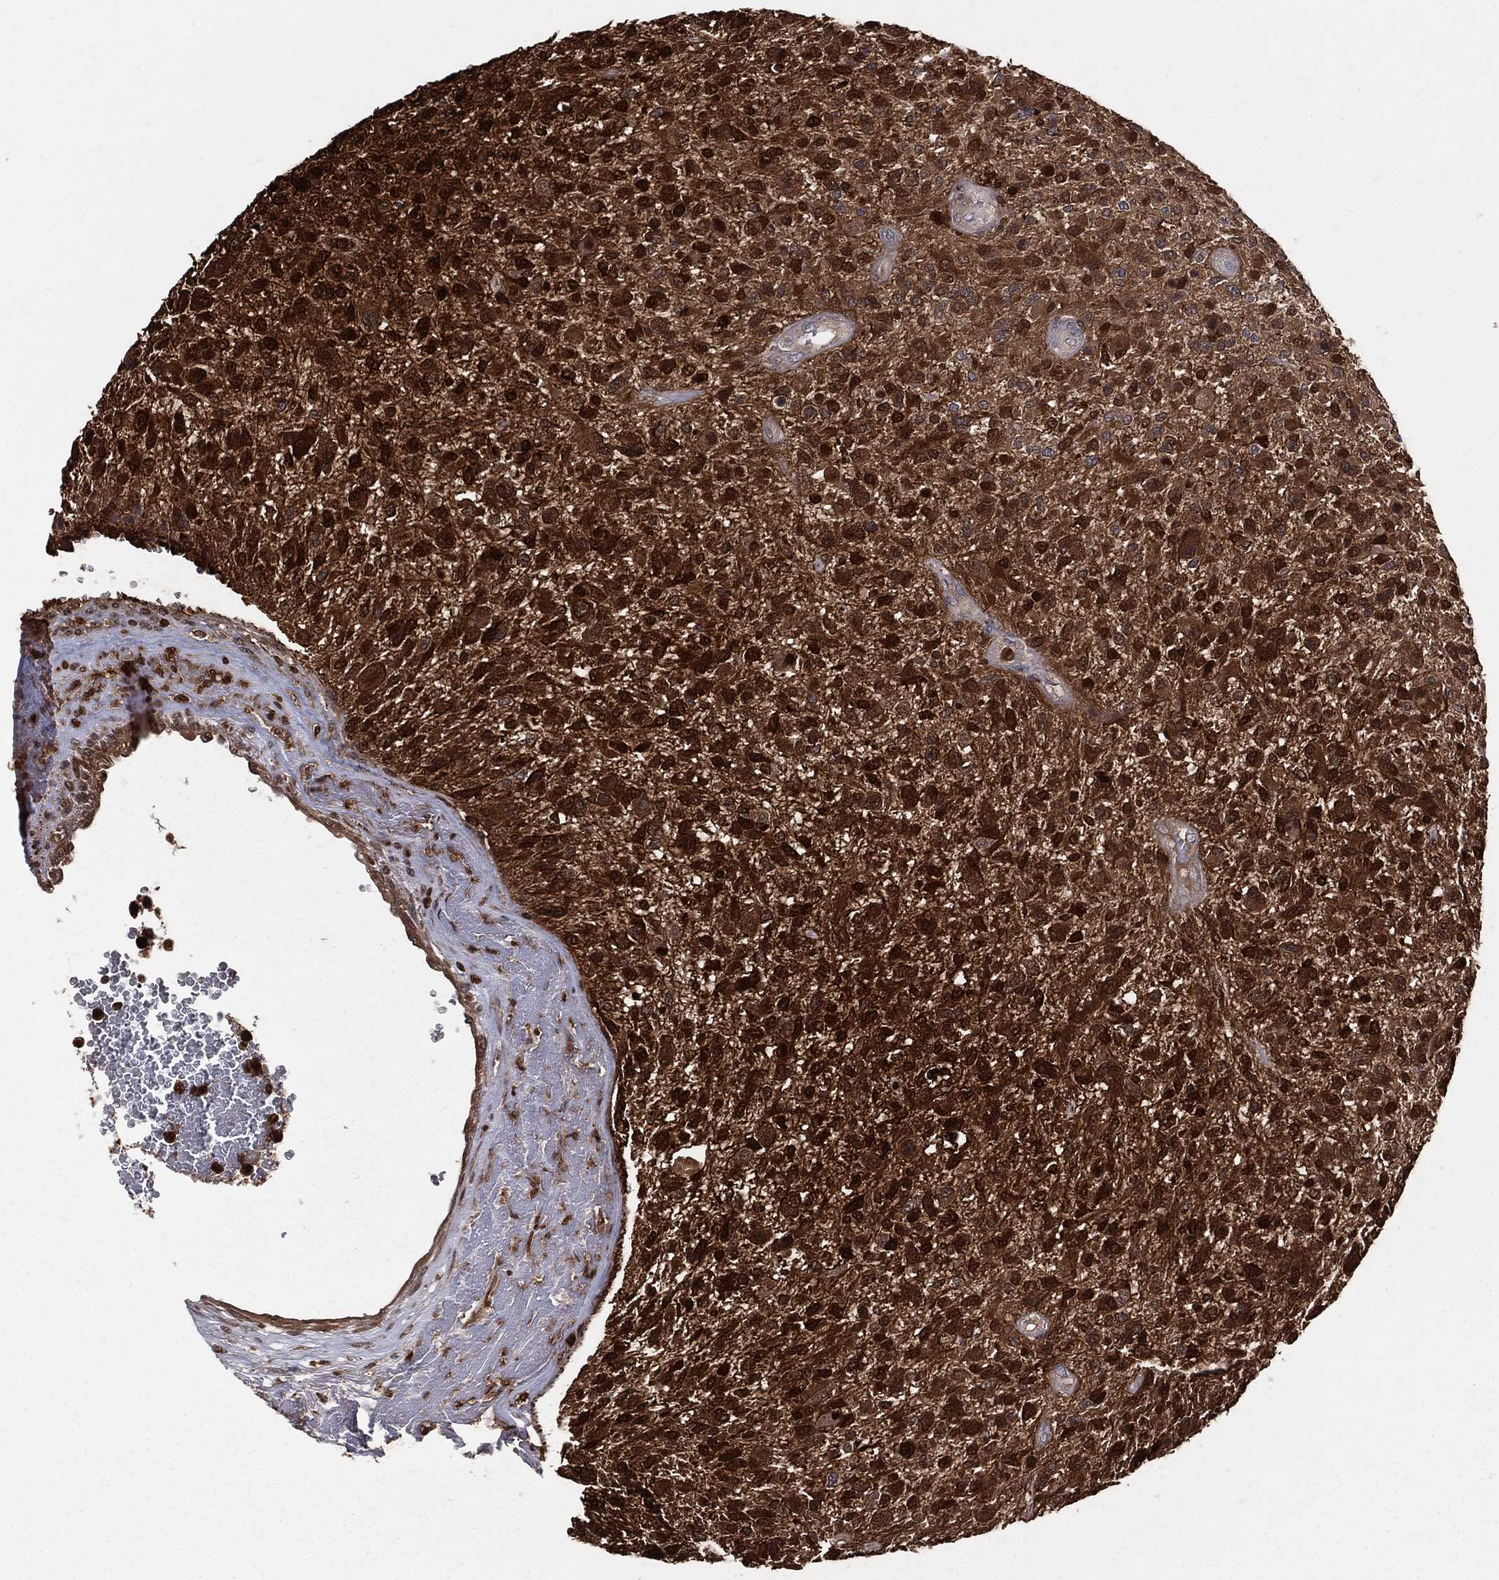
{"staining": {"intensity": "strong", "quantity": ">75%", "location": "cytoplasmic/membranous,nuclear"}, "tissue": "glioma", "cell_type": "Tumor cells", "image_type": "cancer", "snomed": [{"axis": "morphology", "description": "Glioma, malignant, High grade"}, {"axis": "topography", "description": "Brain"}], "caption": "Immunohistochemical staining of glioma displays high levels of strong cytoplasmic/membranous and nuclear staining in about >75% of tumor cells.", "gene": "ENO1", "patient": {"sex": "male", "age": 47}}